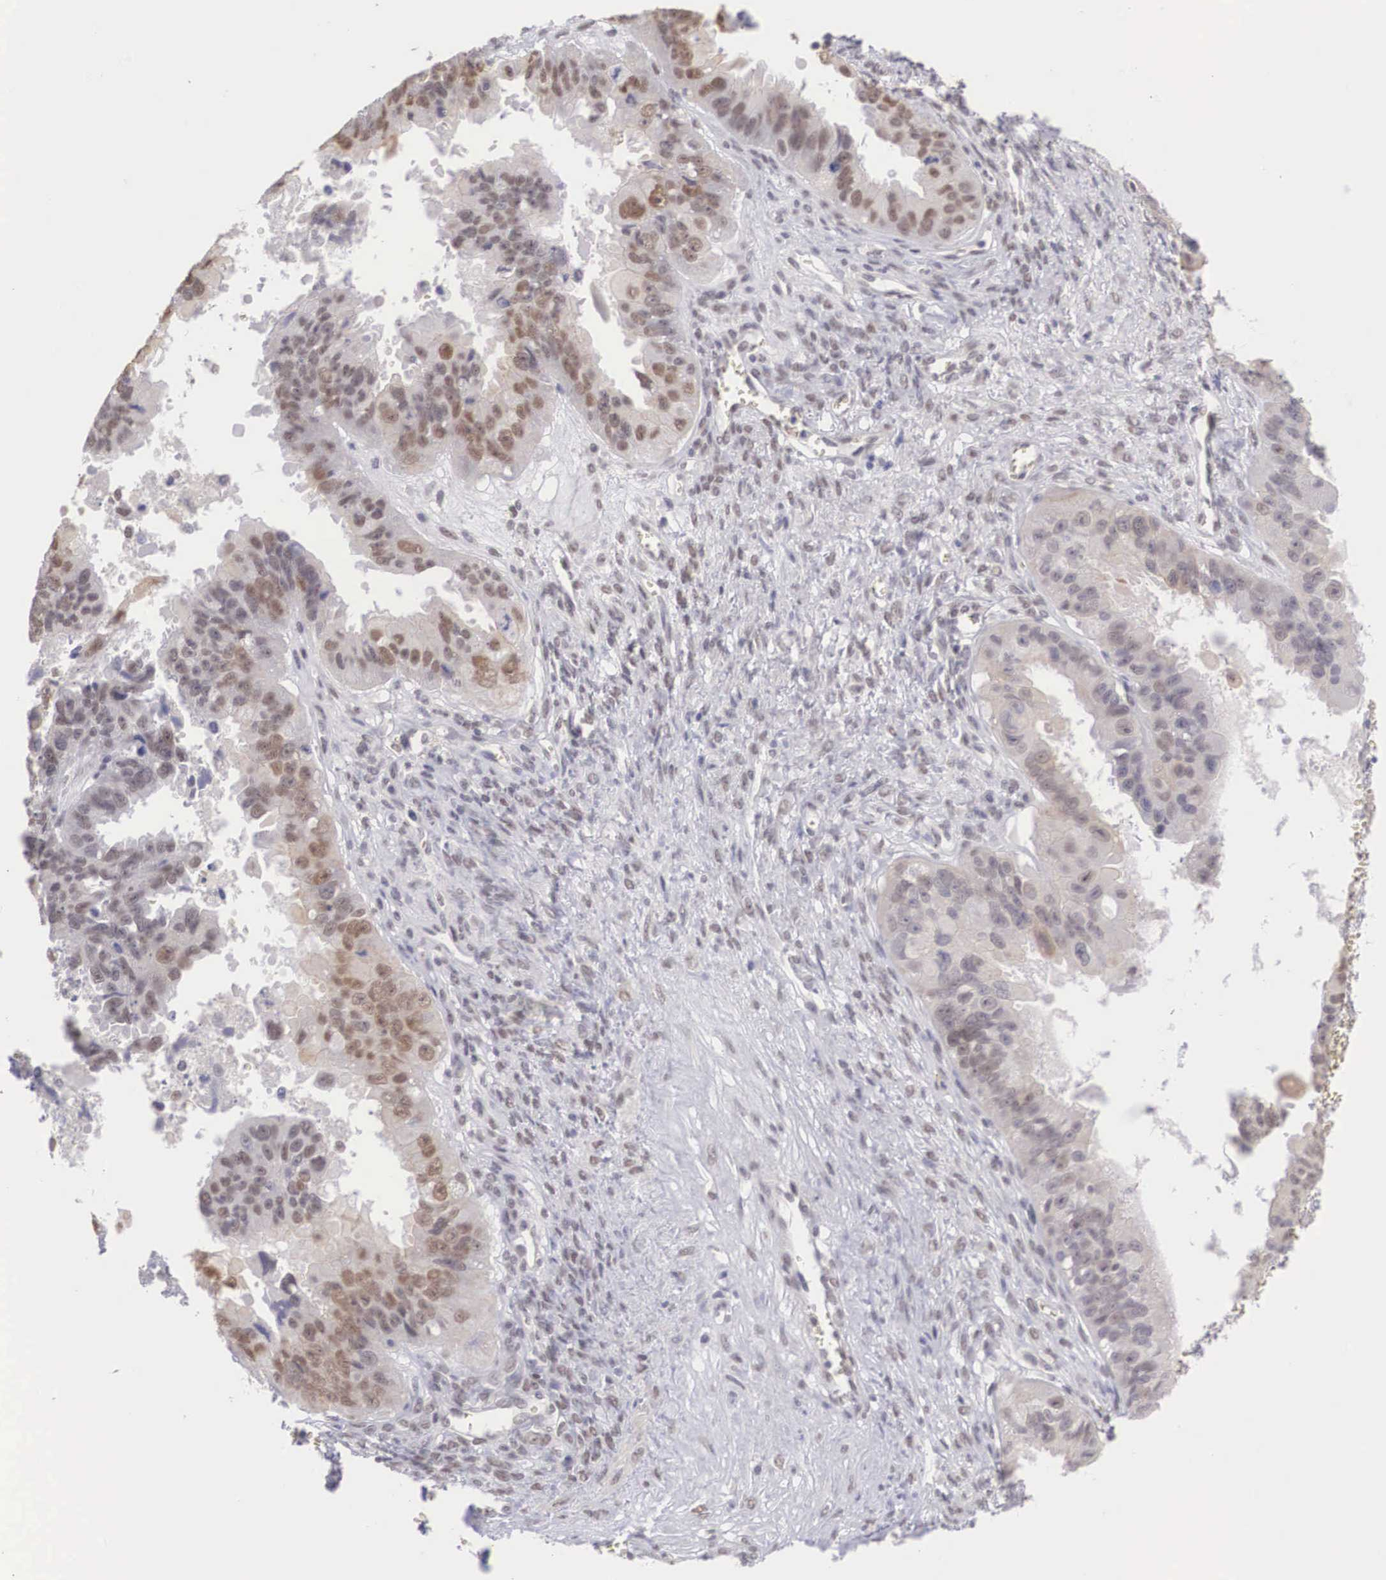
{"staining": {"intensity": "moderate", "quantity": ">75%", "location": "cytoplasmic/membranous,nuclear"}, "tissue": "ovarian cancer", "cell_type": "Tumor cells", "image_type": "cancer", "snomed": [{"axis": "morphology", "description": "Carcinoma, endometroid"}, {"axis": "topography", "description": "Ovary"}], "caption": "Human ovarian cancer (endometroid carcinoma) stained for a protein (brown) demonstrates moderate cytoplasmic/membranous and nuclear positive positivity in about >75% of tumor cells.", "gene": "NINL", "patient": {"sex": "female", "age": 85}}